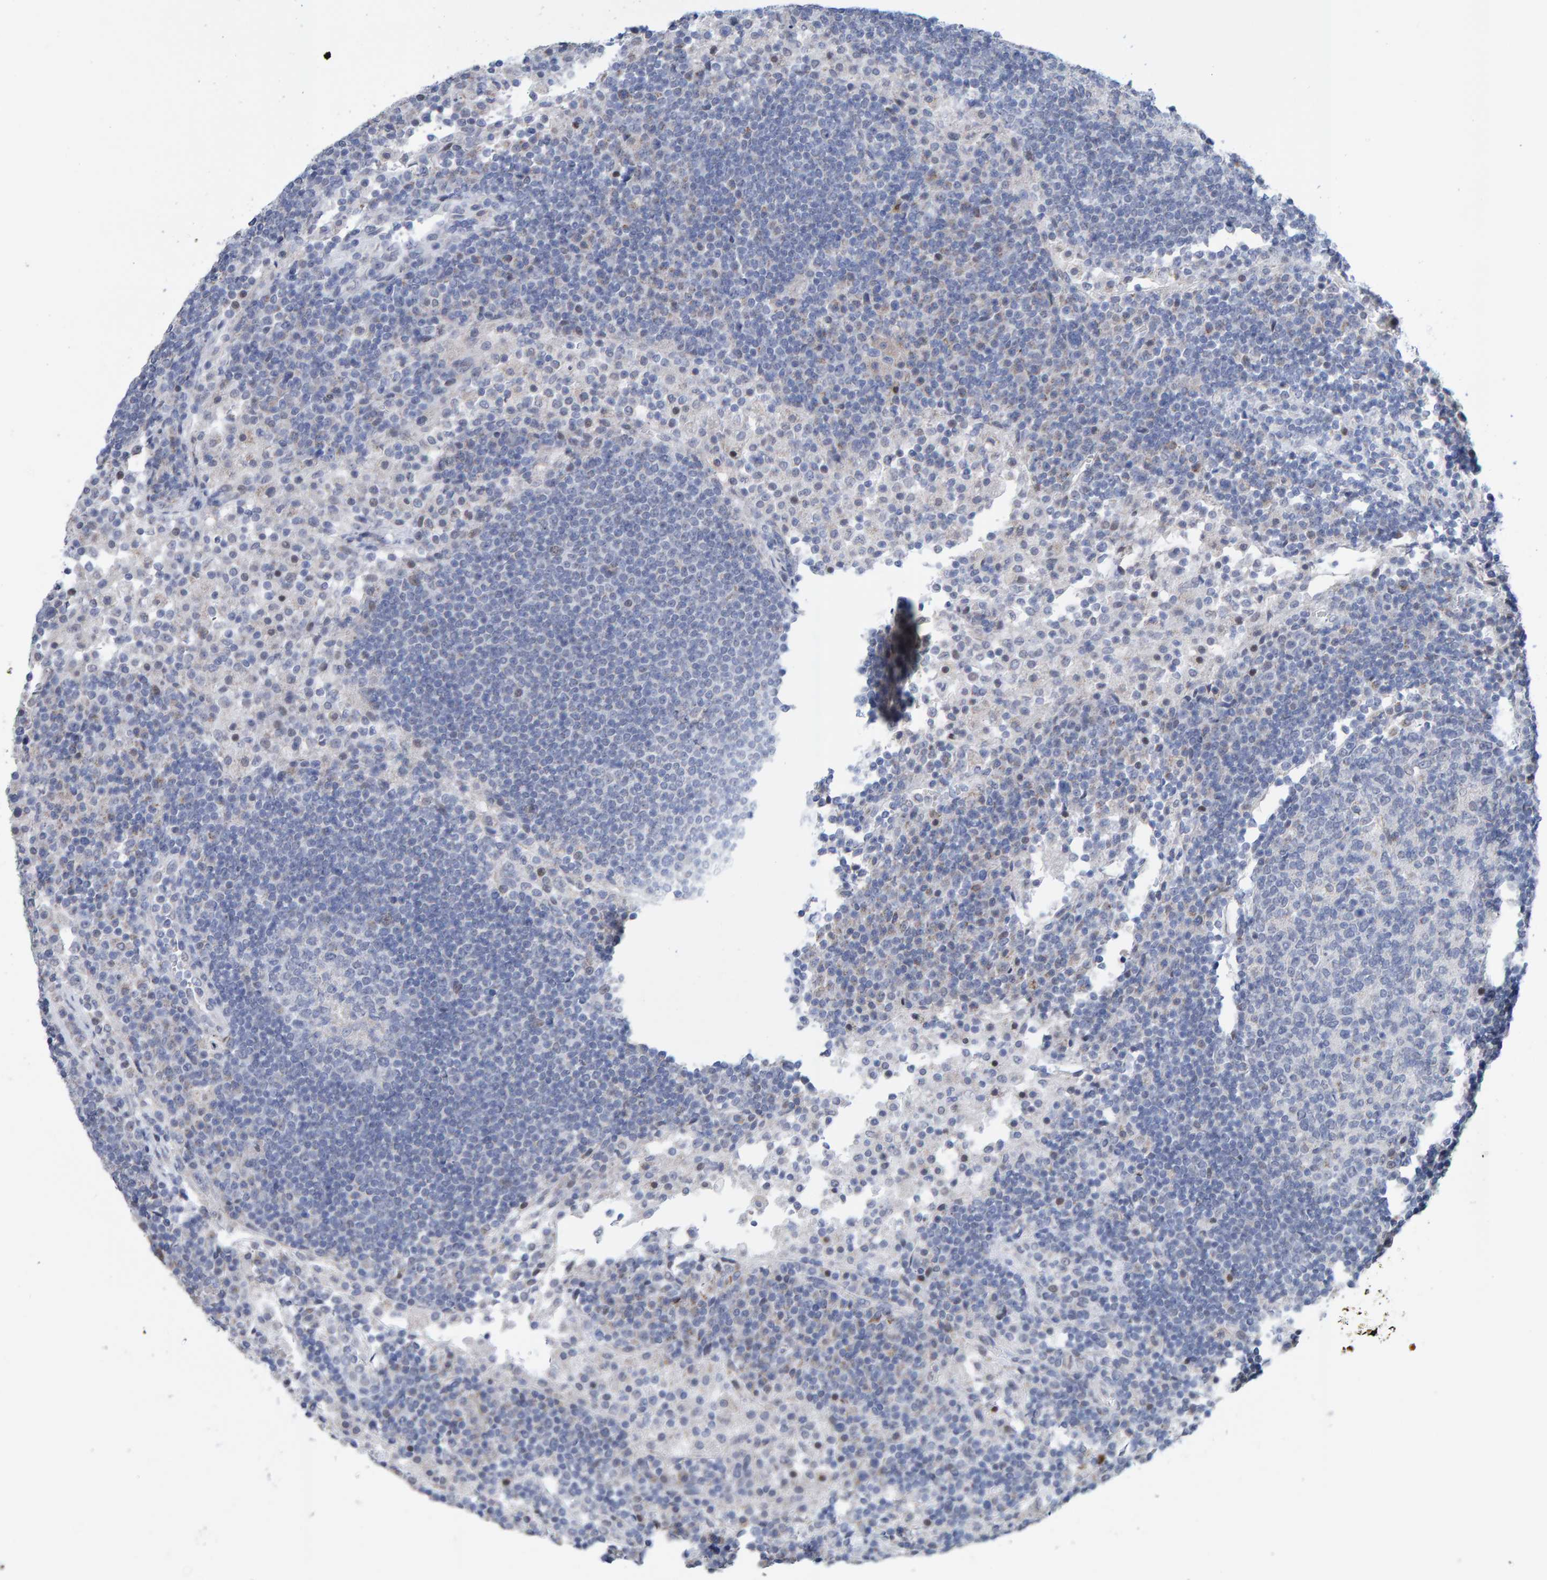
{"staining": {"intensity": "negative", "quantity": "none", "location": "none"}, "tissue": "lymph node", "cell_type": "Germinal center cells", "image_type": "normal", "snomed": [{"axis": "morphology", "description": "Normal tissue, NOS"}, {"axis": "topography", "description": "Lymph node"}], "caption": "This is a histopathology image of immunohistochemistry (IHC) staining of unremarkable lymph node, which shows no positivity in germinal center cells.", "gene": "USP43", "patient": {"sex": "female", "age": 53}}